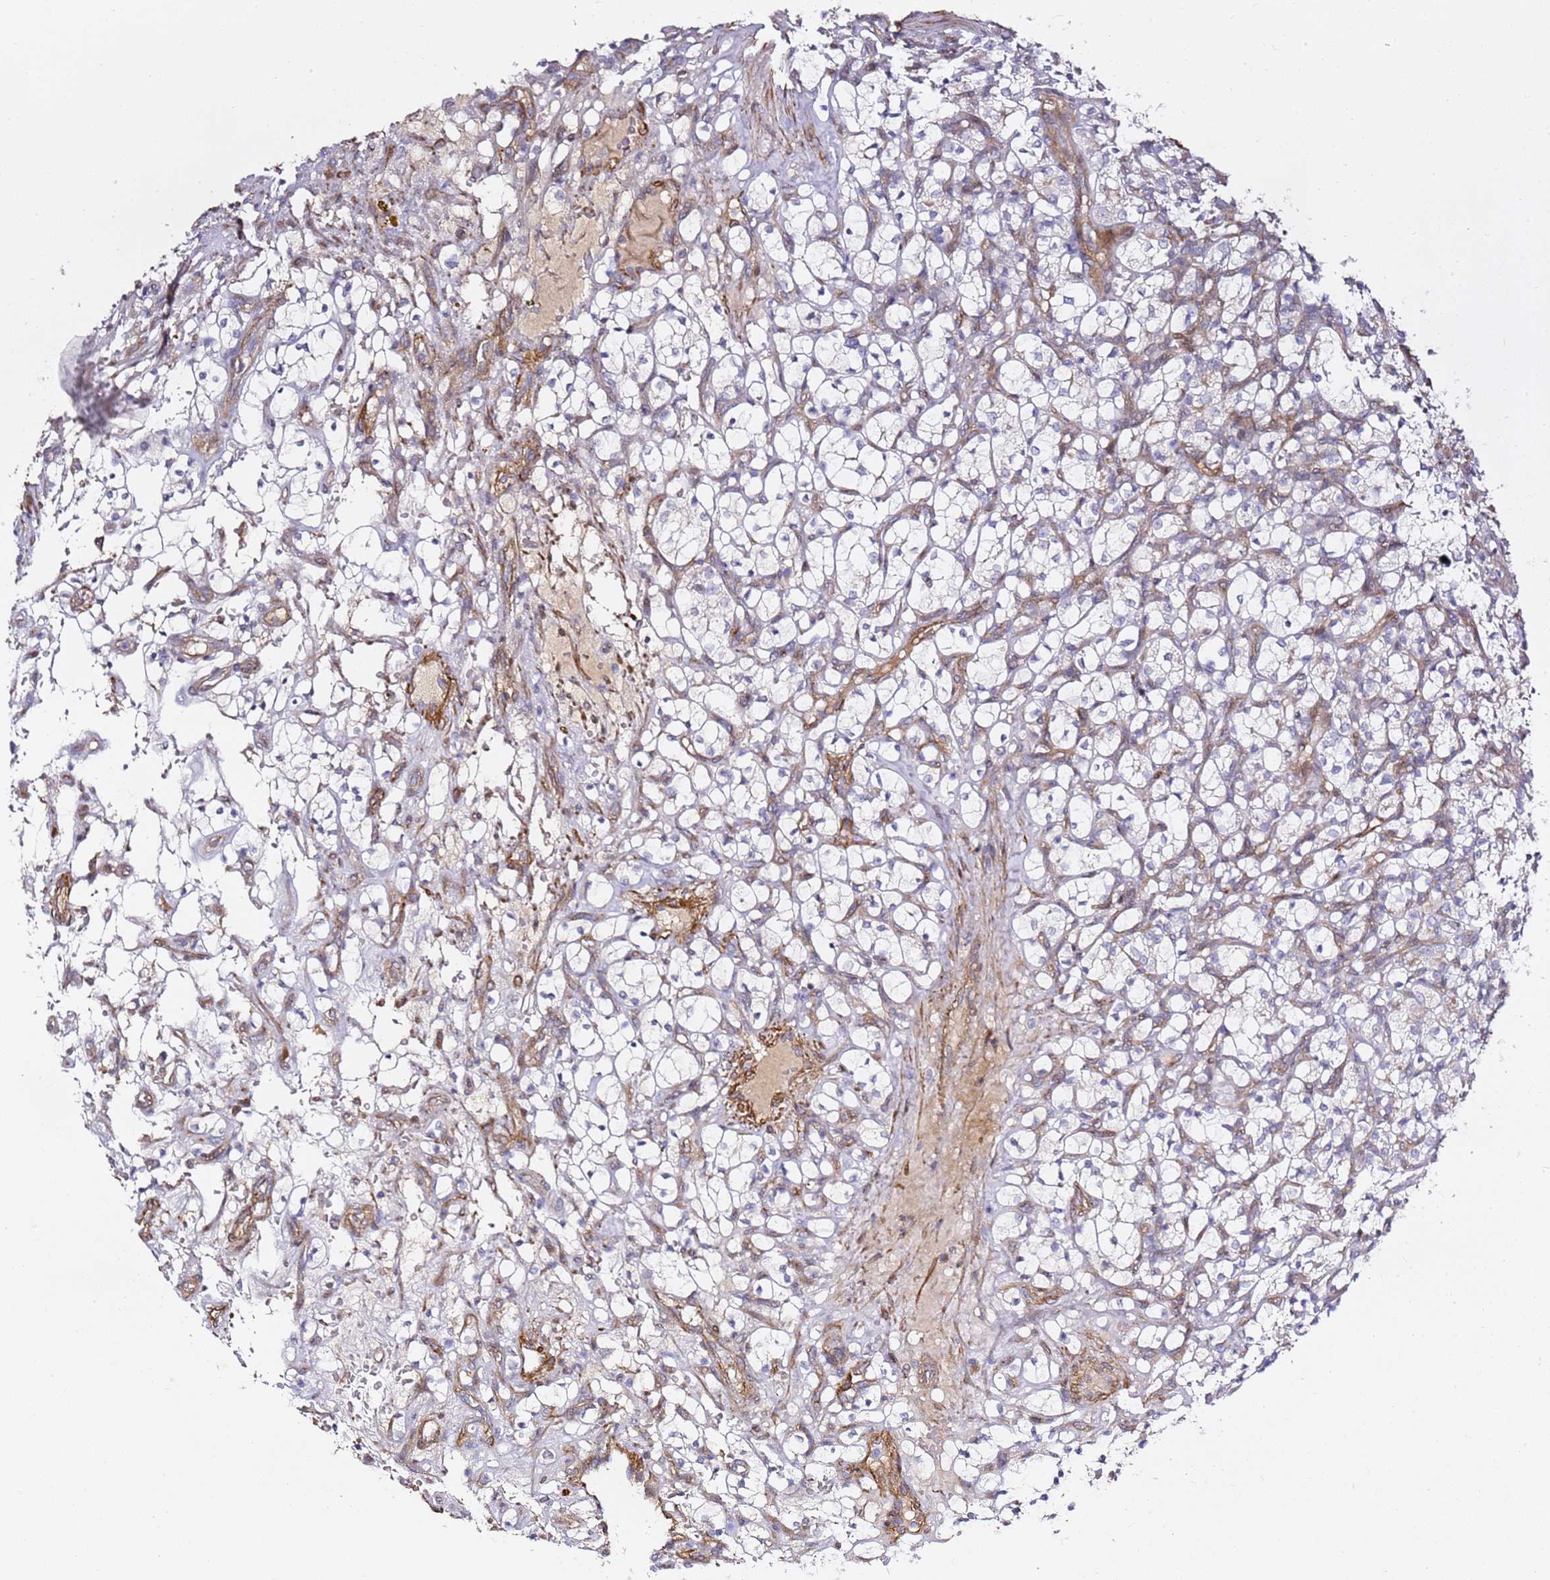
{"staining": {"intensity": "negative", "quantity": "none", "location": "none"}, "tissue": "renal cancer", "cell_type": "Tumor cells", "image_type": "cancer", "snomed": [{"axis": "morphology", "description": "Adenocarcinoma, NOS"}, {"axis": "topography", "description": "Kidney"}], "caption": "The photomicrograph shows no staining of tumor cells in adenocarcinoma (renal).", "gene": "EPS8L1", "patient": {"sex": "female", "age": 69}}